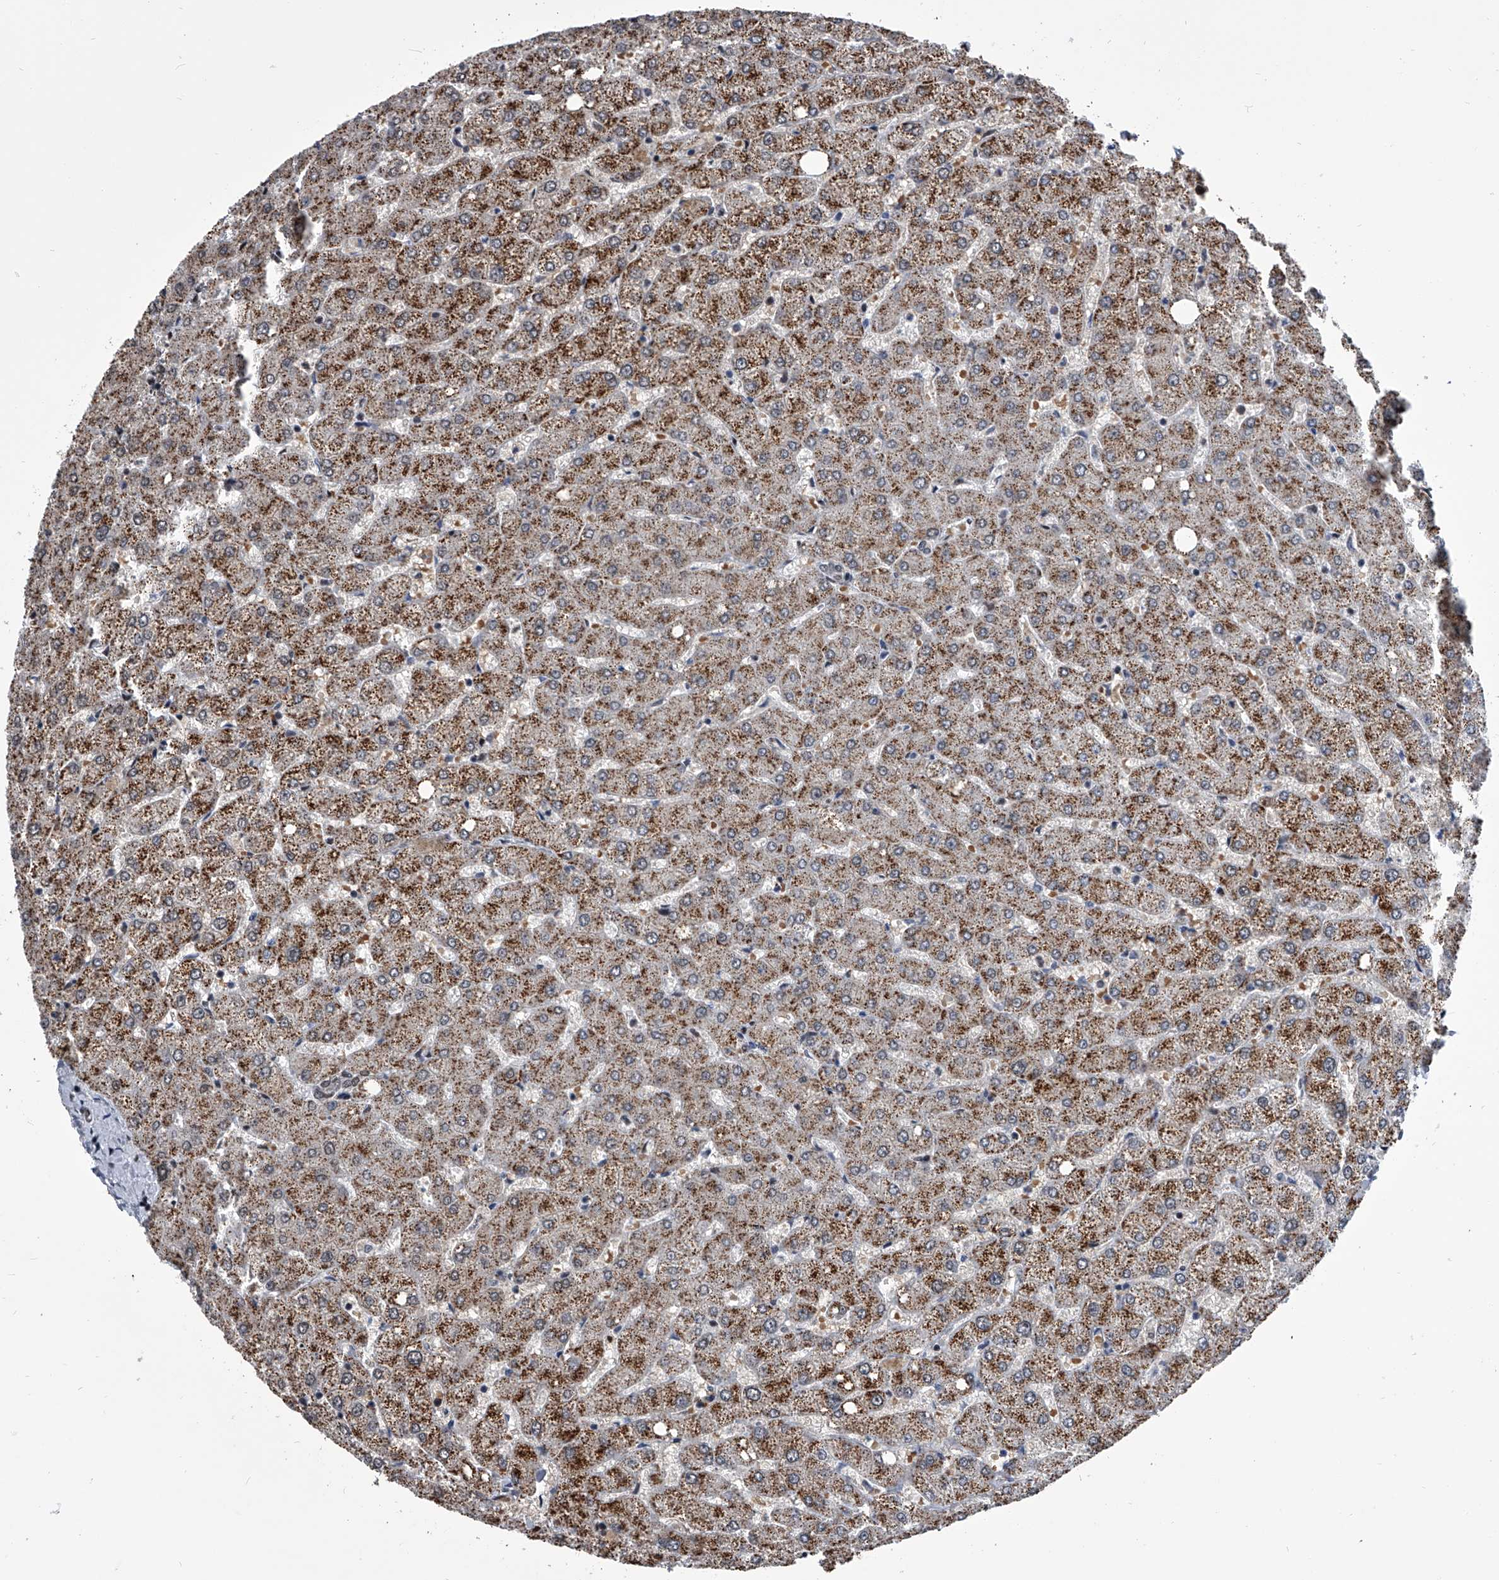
{"staining": {"intensity": "moderate", "quantity": "25%-75%", "location": "nuclear"}, "tissue": "liver", "cell_type": "Cholangiocytes", "image_type": "normal", "snomed": [{"axis": "morphology", "description": "Normal tissue, NOS"}, {"axis": "topography", "description": "Liver"}], "caption": "A histopathology image showing moderate nuclear staining in approximately 25%-75% of cholangiocytes in benign liver, as visualized by brown immunohistochemical staining.", "gene": "SIM2", "patient": {"sex": "female", "age": 54}}